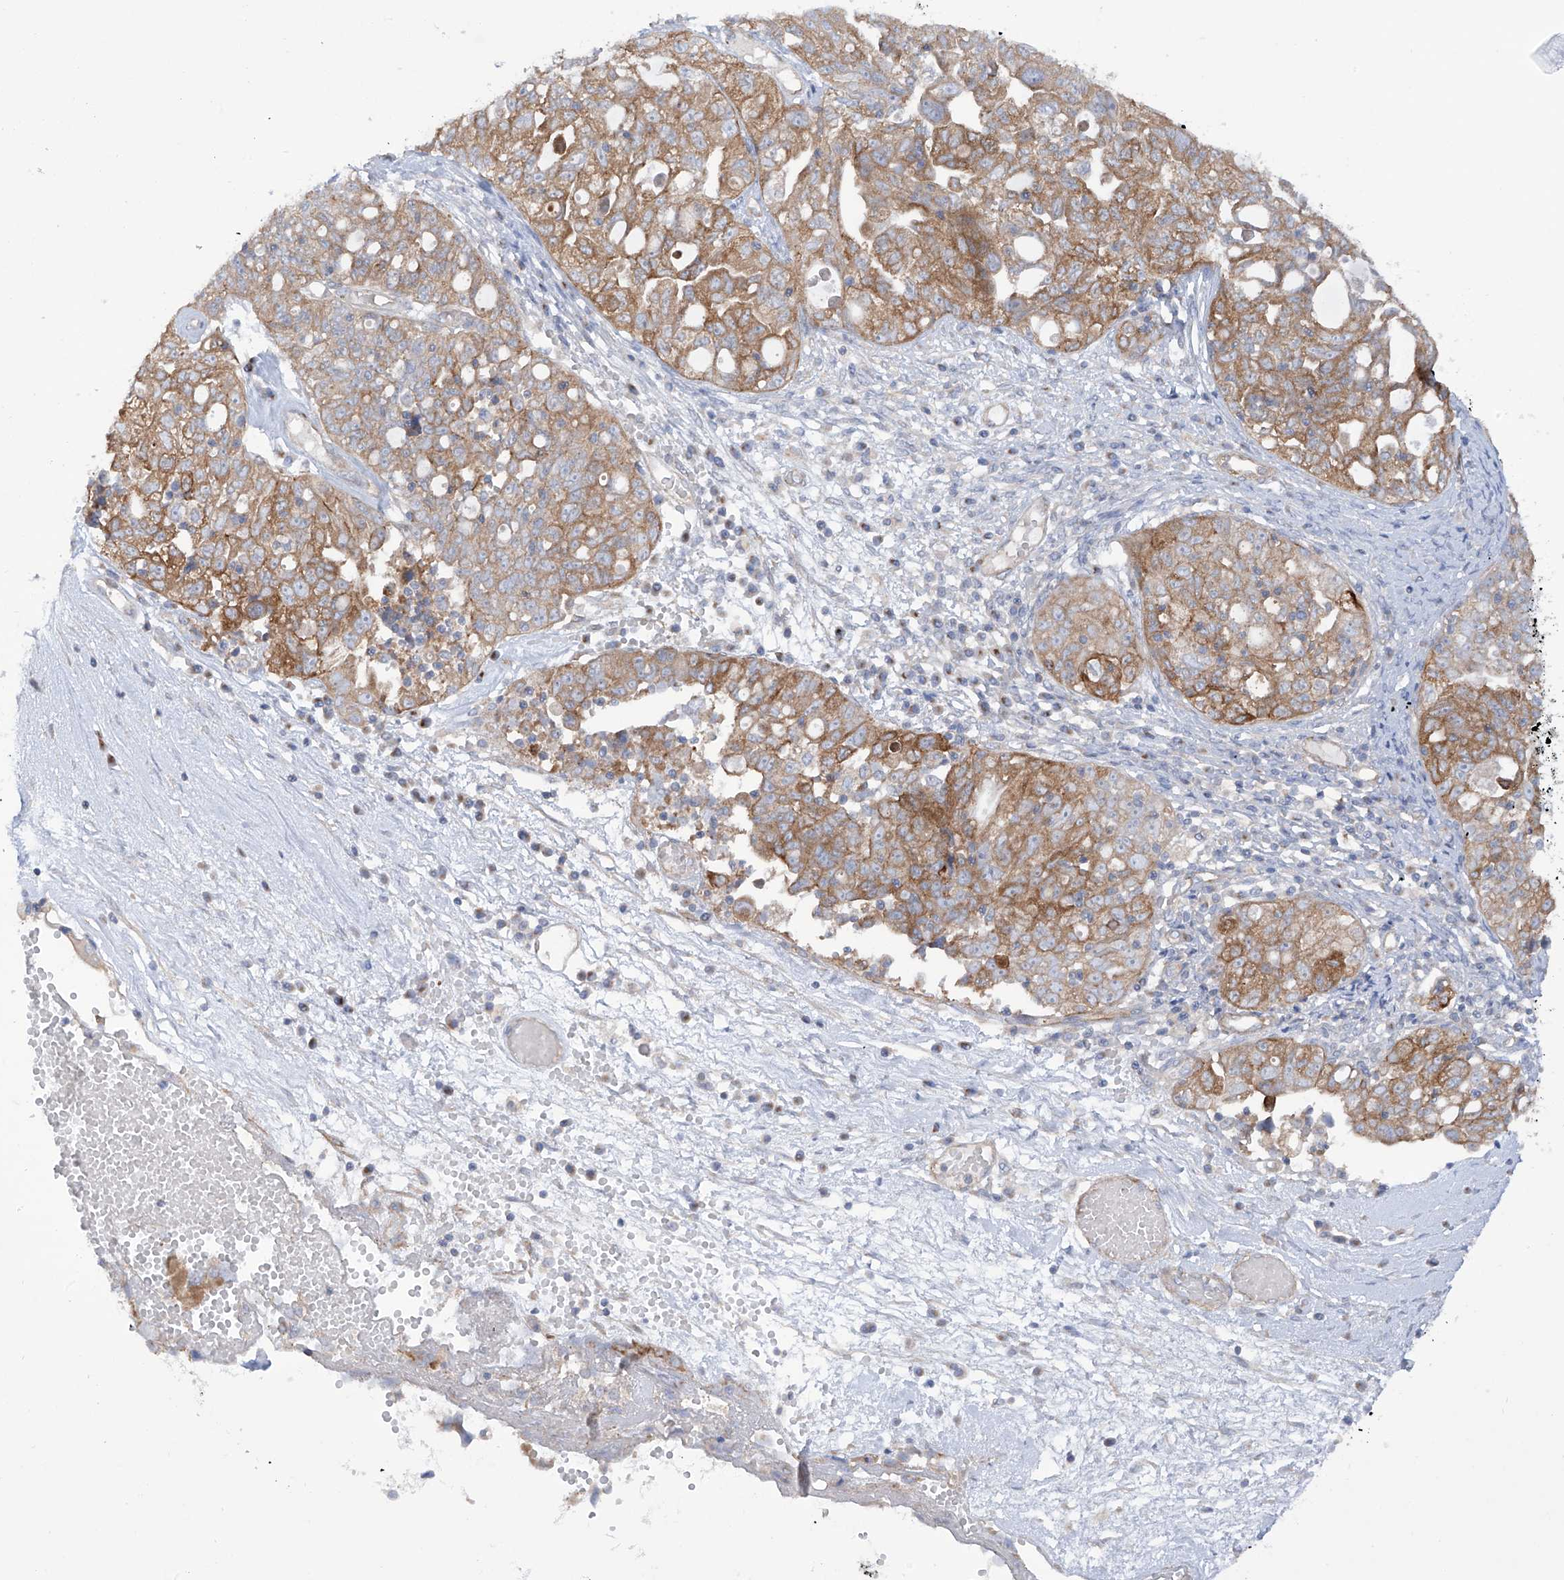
{"staining": {"intensity": "moderate", "quantity": ">75%", "location": "cytoplasmic/membranous"}, "tissue": "ovarian cancer", "cell_type": "Tumor cells", "image_type": "cancer", "snomed": [{"axis": "morphology", "description": "Carcinoma, NOS"}, {"axis": "morphology", "description": "Cystadenocarcinoma, serous, NOS"}, {"axis": "topography", "description": "Ovary"}], "caption": "A medium amount of moderate cytoplasmic/membranous staining is identified in approximately >75% of tumor cells in ovarian cancer (carcinoma) tissue.", "gene": "TMEM209", "patient": {"sex": "female", "age": 69}}